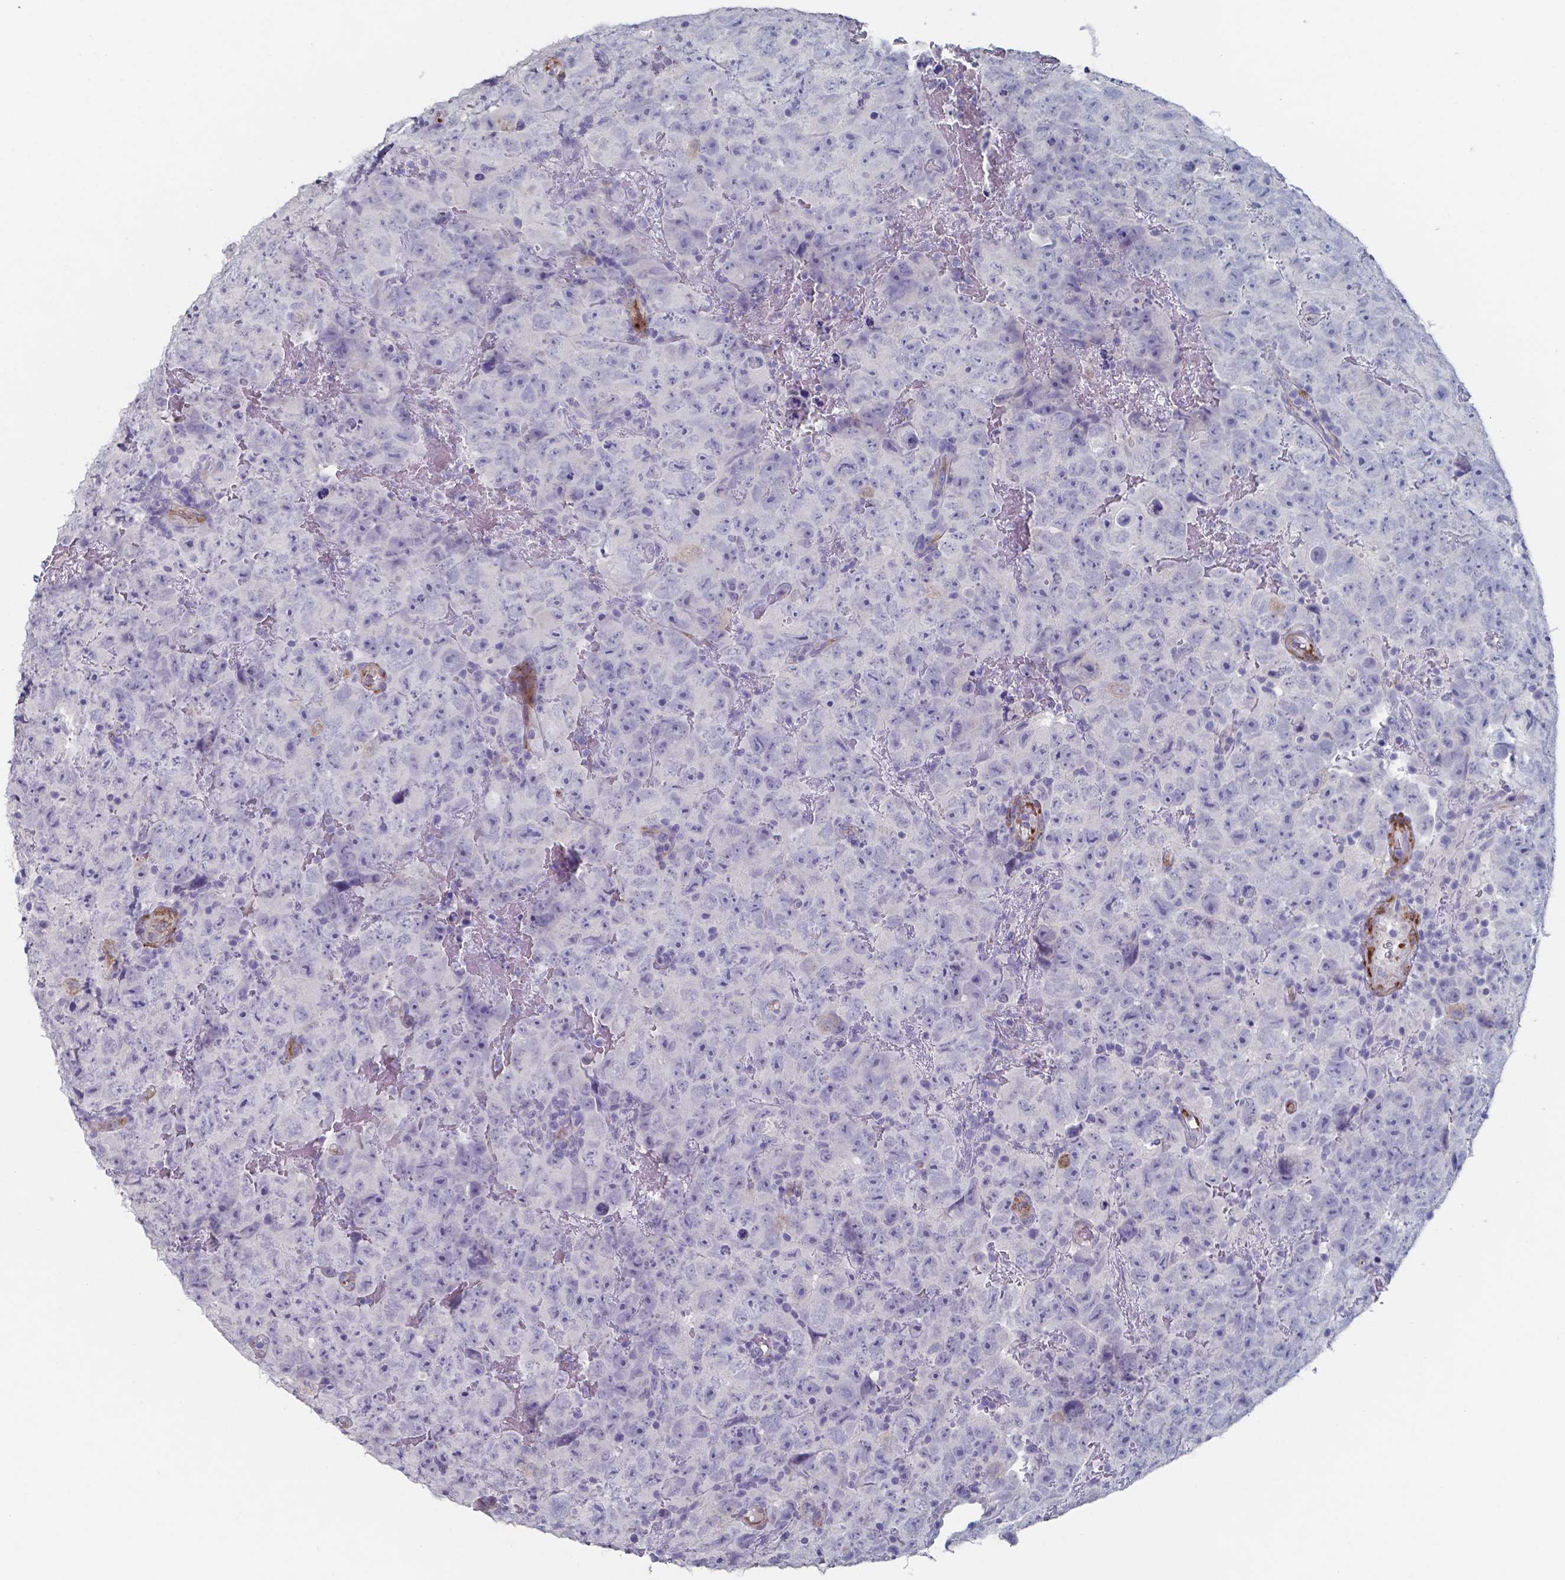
{"staining": {"intensity": "negative", "quantity": "none", "location": "none"}, "tissue": "testis cancer", "cell_type": "Tumor cells", "image_type": "cancer", "snomed": [{"axis": "morphology", "description": "Carcinoma, Embryonal, NOS"}, {"axis": "topography", "description": "Testis"}], "caption": "This is an IHC histopathology image of testis embryonal carcinoma. There is no expression in tumor cells.", "gene": "PLA2R1", "patient": {"sex": "male", "age": 24}}